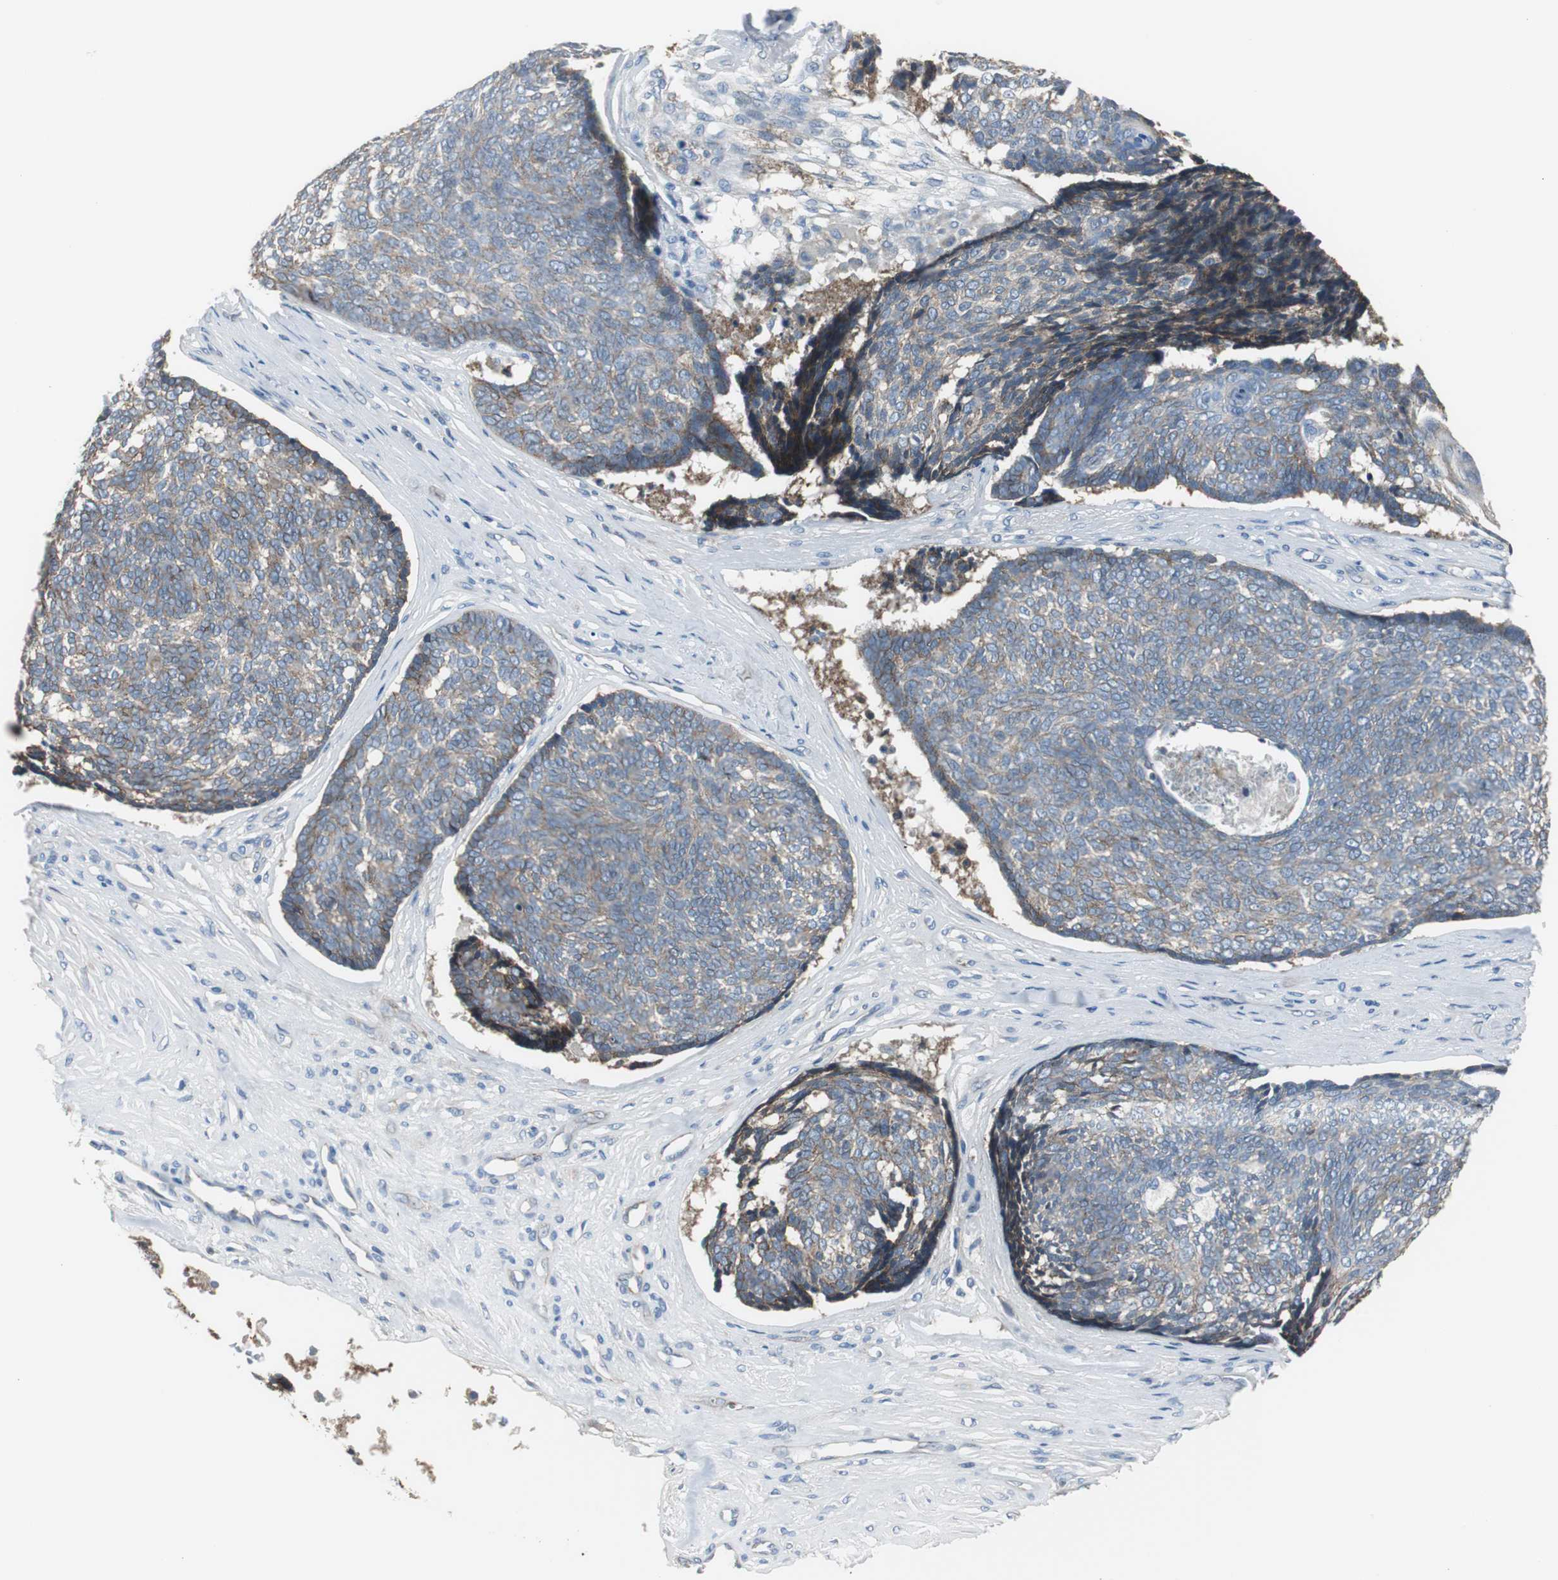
{"staining": {"intensity": "weak", "quantity": ">75%", "location": "cytoplasmic/membranous"}, "tissue": "skin cancer", "cell_type": "Tumor cells", "image_type": "cancer", "snomed": [{"axis": "morphology", "description": "Basal cell carcinoma"}, {"axis": "topography", "description": "Skin"}], "caption": "Protein expression analysis of human basal cell carcinoma (skin) reveals weak cytoplasmic/membranous expression in approximately >75% of tumor cells.", "gene": "STXBP4", "patient": {"sex": "male", "age": 84}}